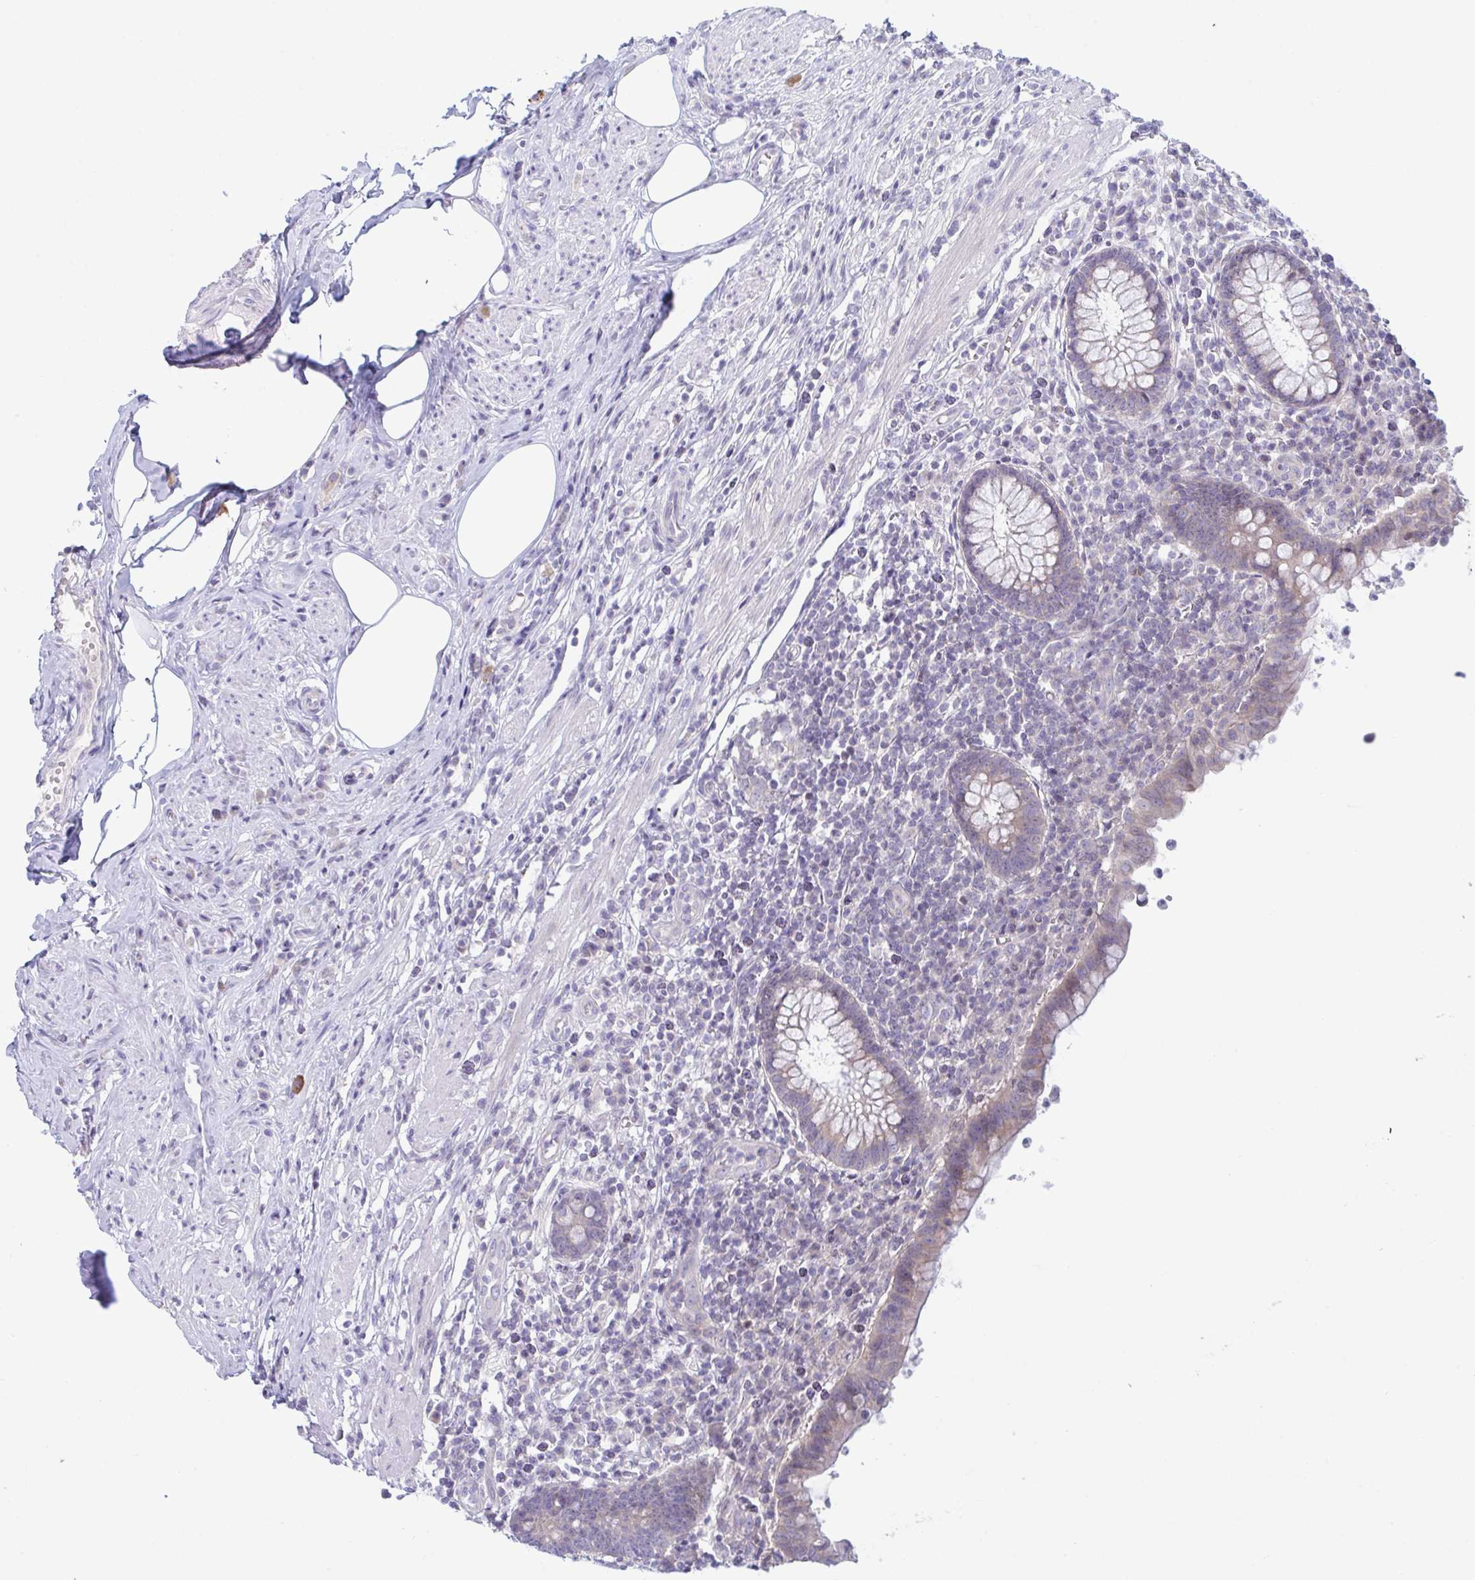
{"staining": {"intensity": "weak", "quantity": "<25%", "location": "cytoplasmic/membranous"}, "tissue": "appendix", "cell_type": "Glandular cells", "image_type": "normal", "snomed": [{"axis": "morphology", "description": "Normal tissue, NOS"}, {"axis": "topography", "description": "Appendix"}], "caption": "An image of appendix stained for a protein shows no brown staining in glandular cells. (Immunohistochemistry, brightfield microscopy, high magnification).", "gene": "NAA30", "patient": {"sex": "female", "age": 56}}